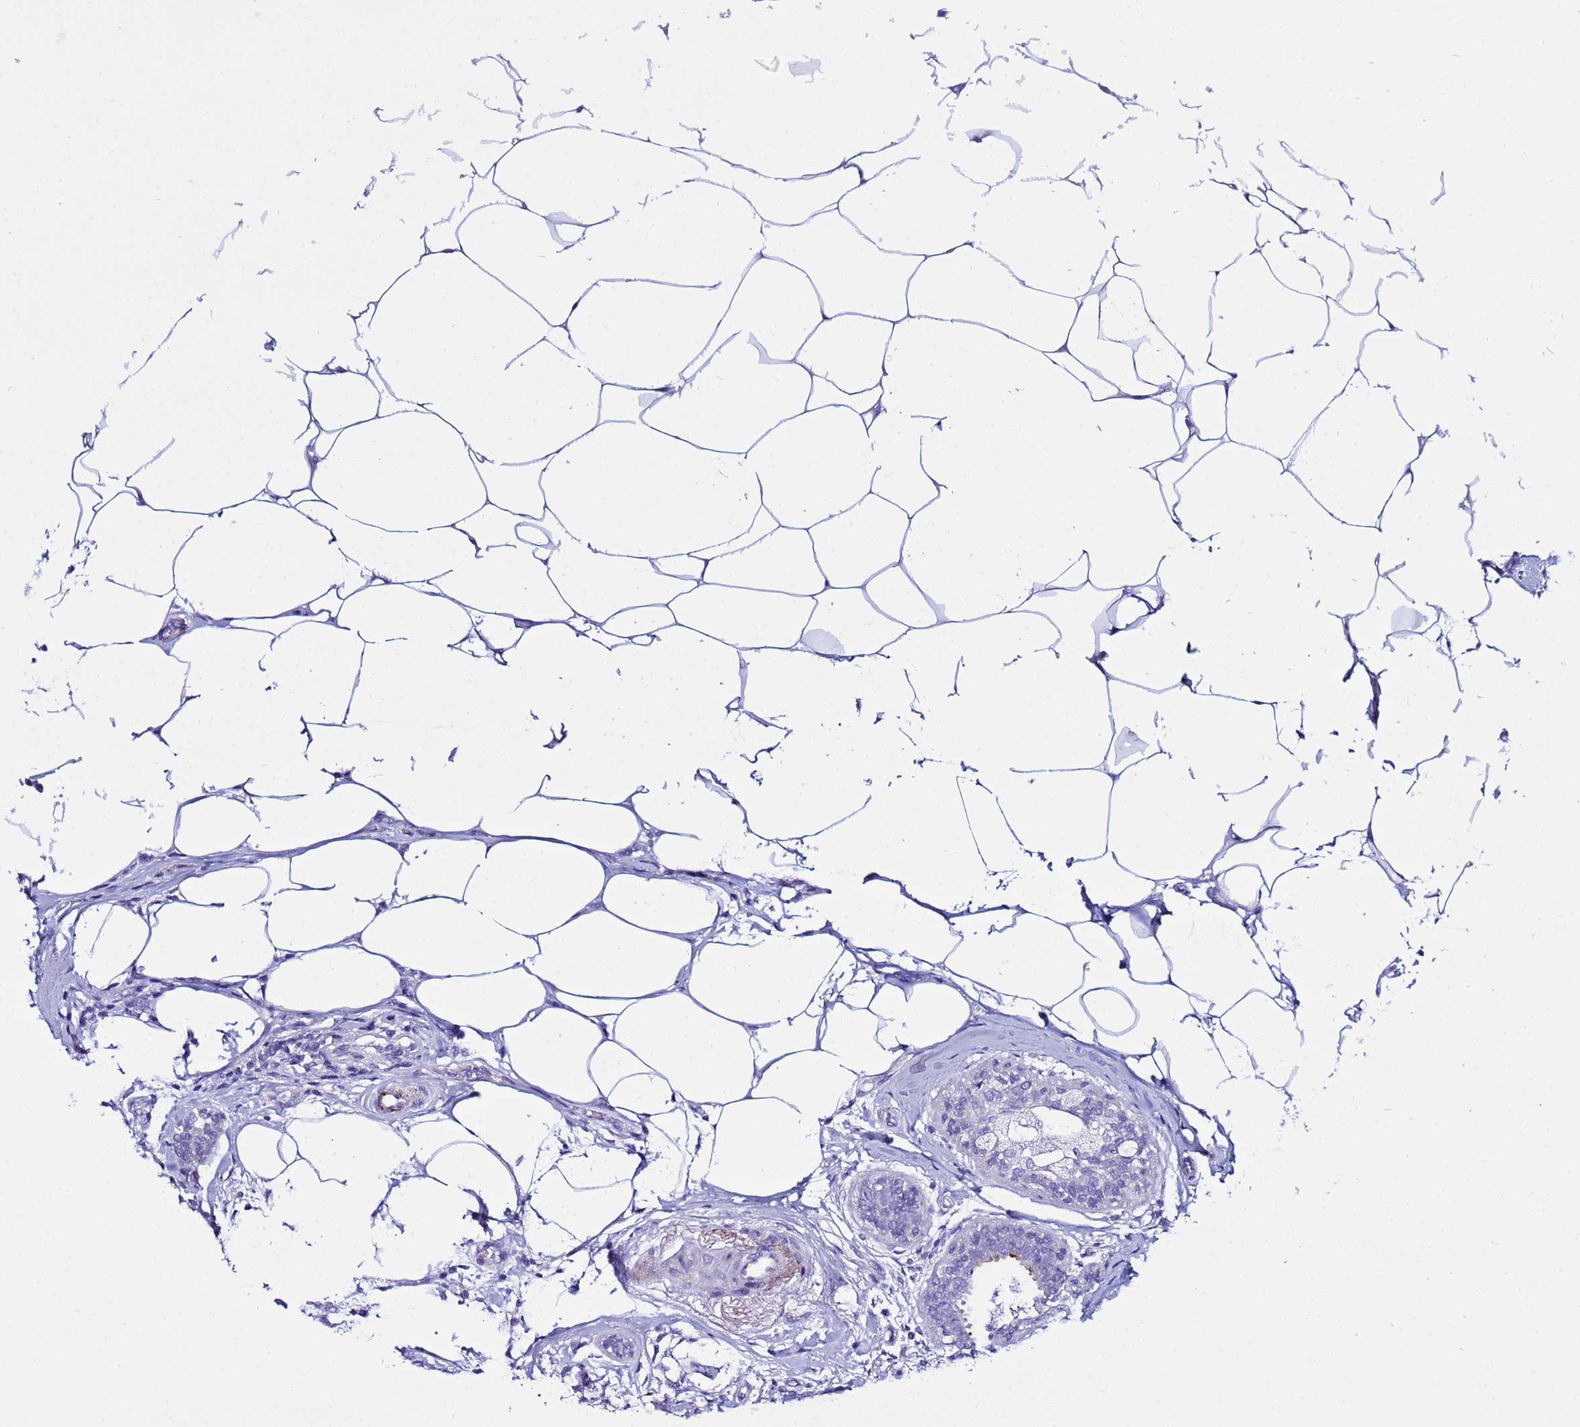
{"staining": {"intensity": "negative", "quantity": "none", "location": "none"}, "tissue": "breast cancer", "cell_type": "Tumor cells", "image_type": "cancer", "snomed": [{"axis": "morphology", "description": "Lobular carcinoma"}, {"axis": "topography", "description": "Breast"}], "caption": "Immunohistochemical staining of lobular carcinoma (breast) demonstrates no significant expression in tumor cells.", "gene": "IGSF11", "patient": {"sex": "female", "age": 58}}